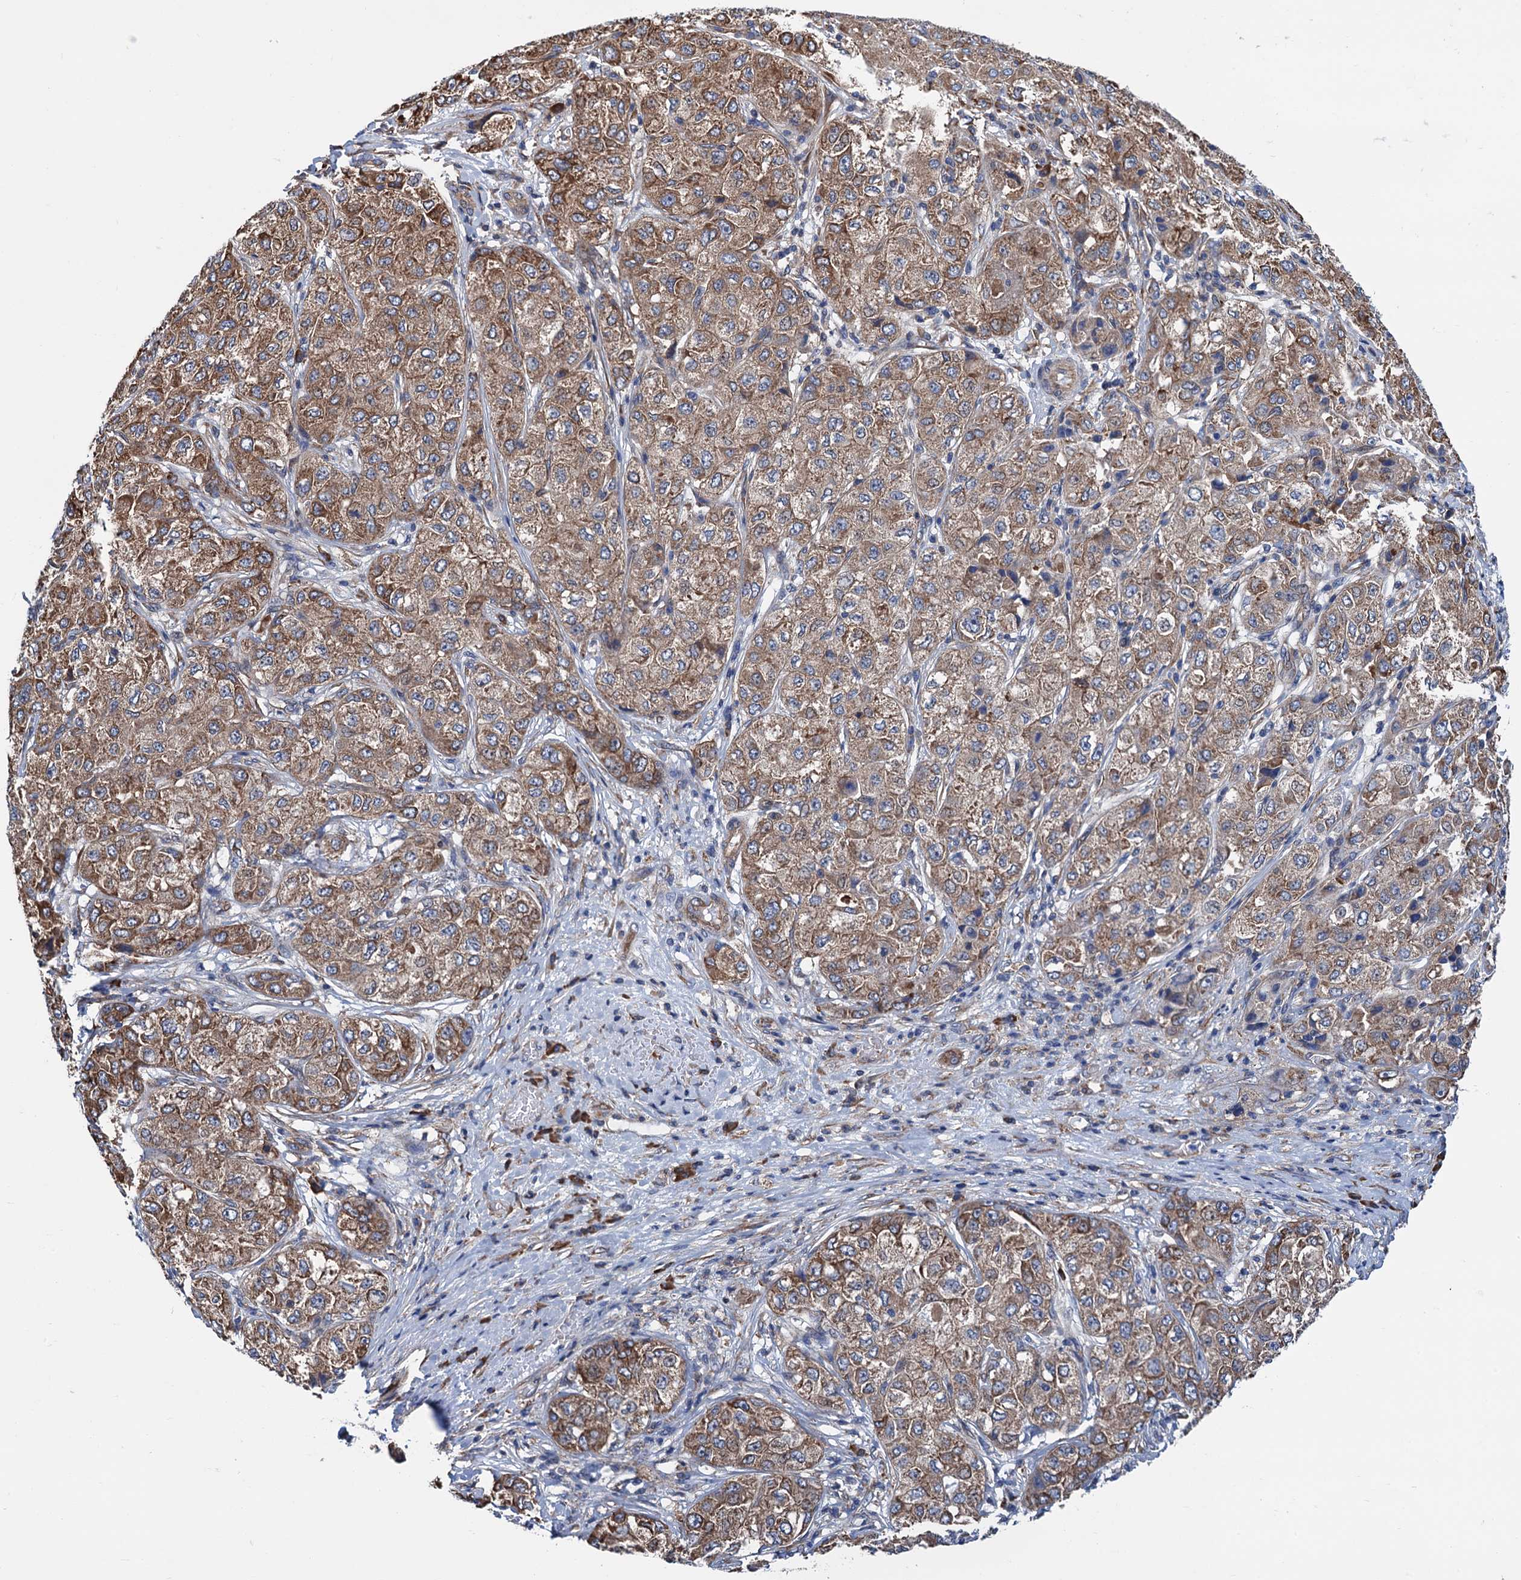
{"staining": {"intensity": "moderate", "quantity": ">75%", "location": "cytoplasmic/membranous"}, "tissue": "liver cancer", "cell_type": "Tumor cells", "image_type": "cancer", "snomed": [{"axis": "morphology", "description": "Carcinoma, Hepatocellular, NOS"}, {"axis": "topography", "description": "Liver"}], "caption": "This is an image of immunohistochemistry staining of liver cancer, which shows moderate staining in the cytoplasmic/membranous of tumor cells.", "gene": "SLC12A7", "patient": {"sex": "male", "age": 80}}